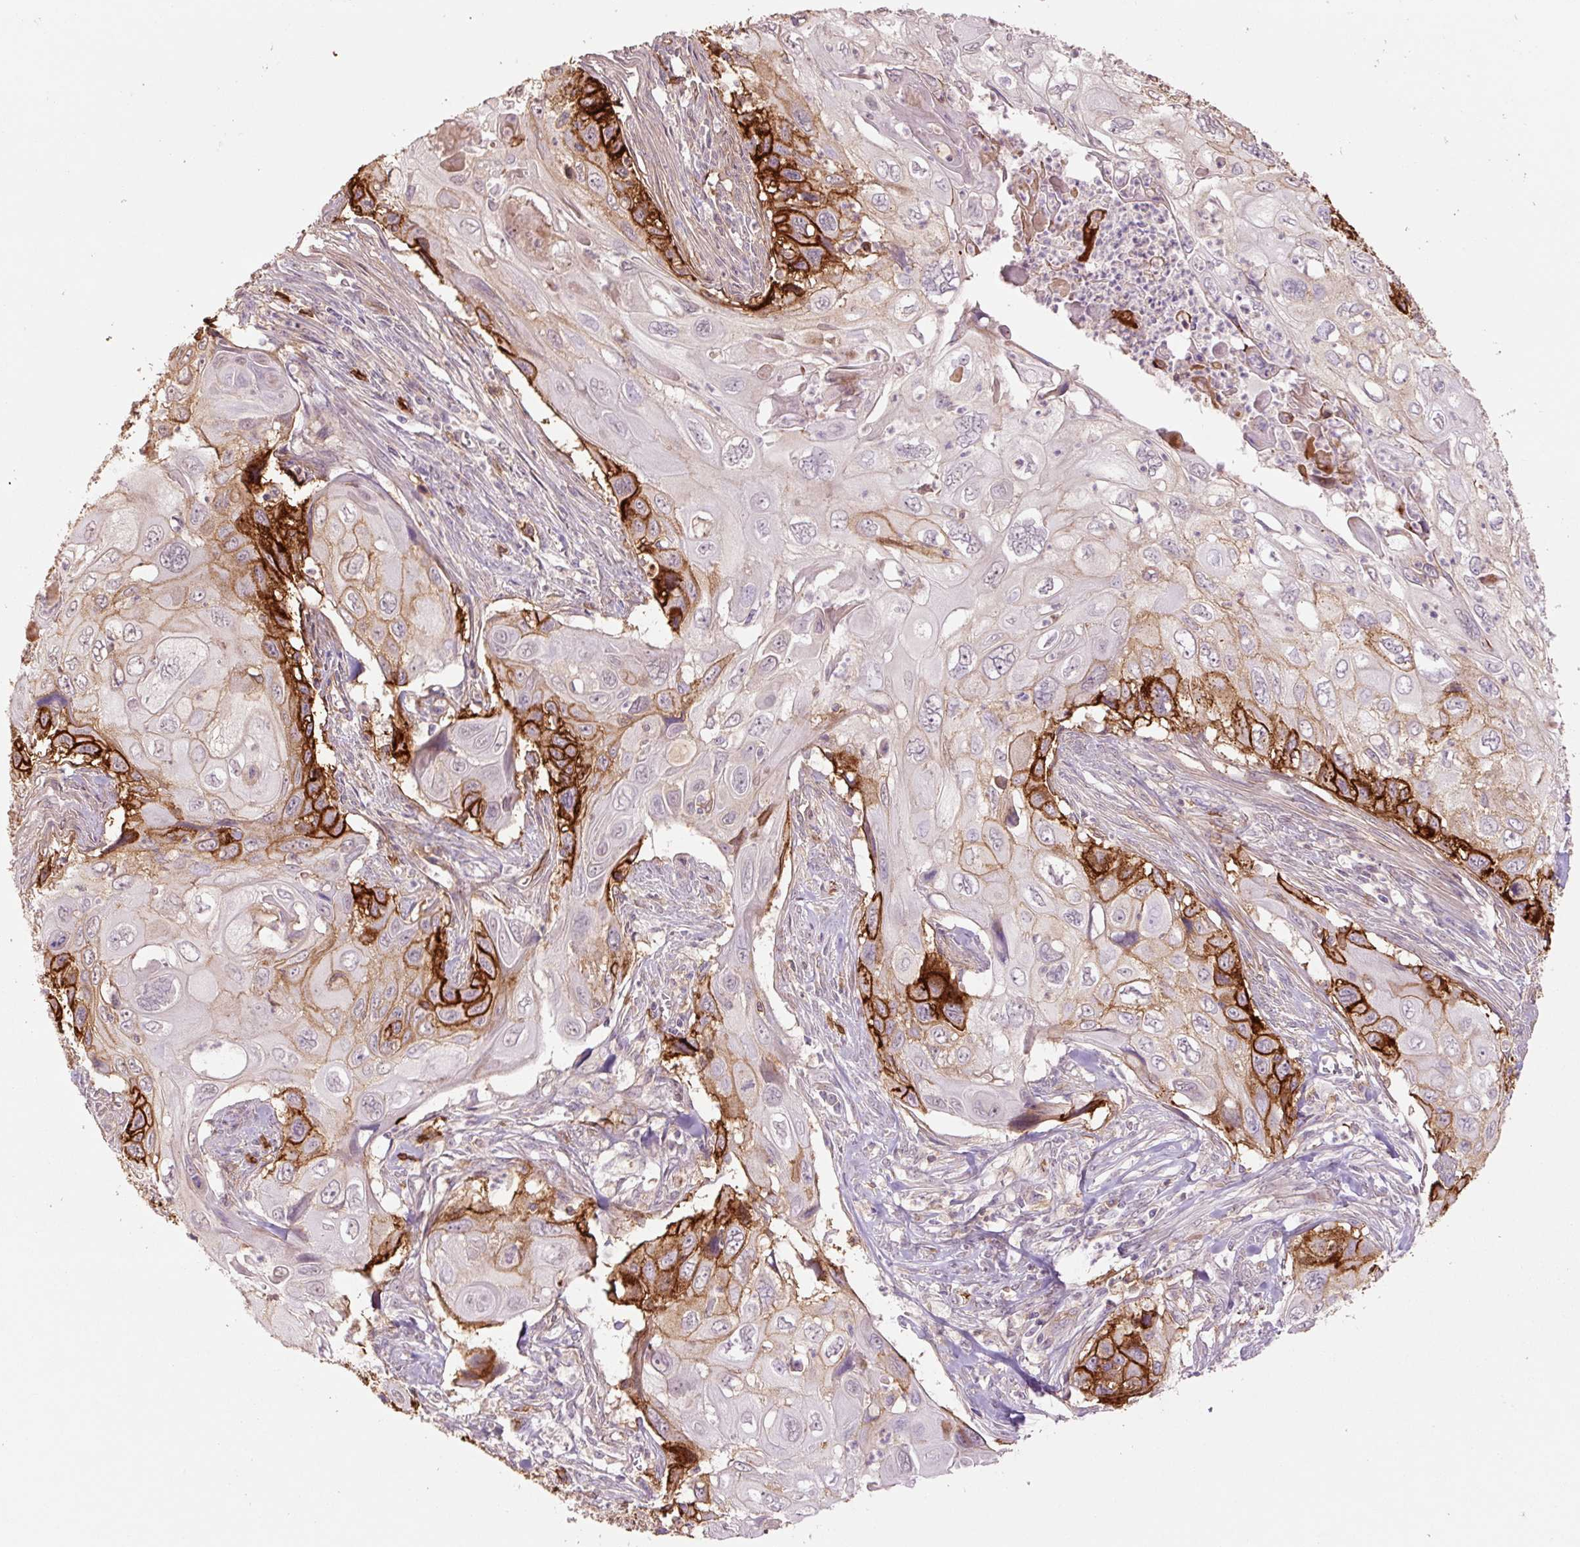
{"staining": {"intensity": "strong", "quantity": "25%-75%", "location": "cytoplasmic/membranous"}, "tissue": "cervical cancer", "cell_type": "Tumor cells", "image_type": "cancer", "snomed": [{"axis": "morphology", "description": "Squamous cell carcinoma, NOS"}, {"axis": "topography", "description": "Cervix"}], "caption": "A high-resolution micrograph shows immunohistochemistry staining of squamous cell carcinoma (cervical), which reveals strong cytoplasmic/membranous expression in approximately 25%-75% of tumor cells. (Stains: DAB in brown, nuclei in blue, Microscopy: brightfield microscopy at high magnification).", "gene": "SLC1A4", "patient": {"sex": "female", "age": 70}}